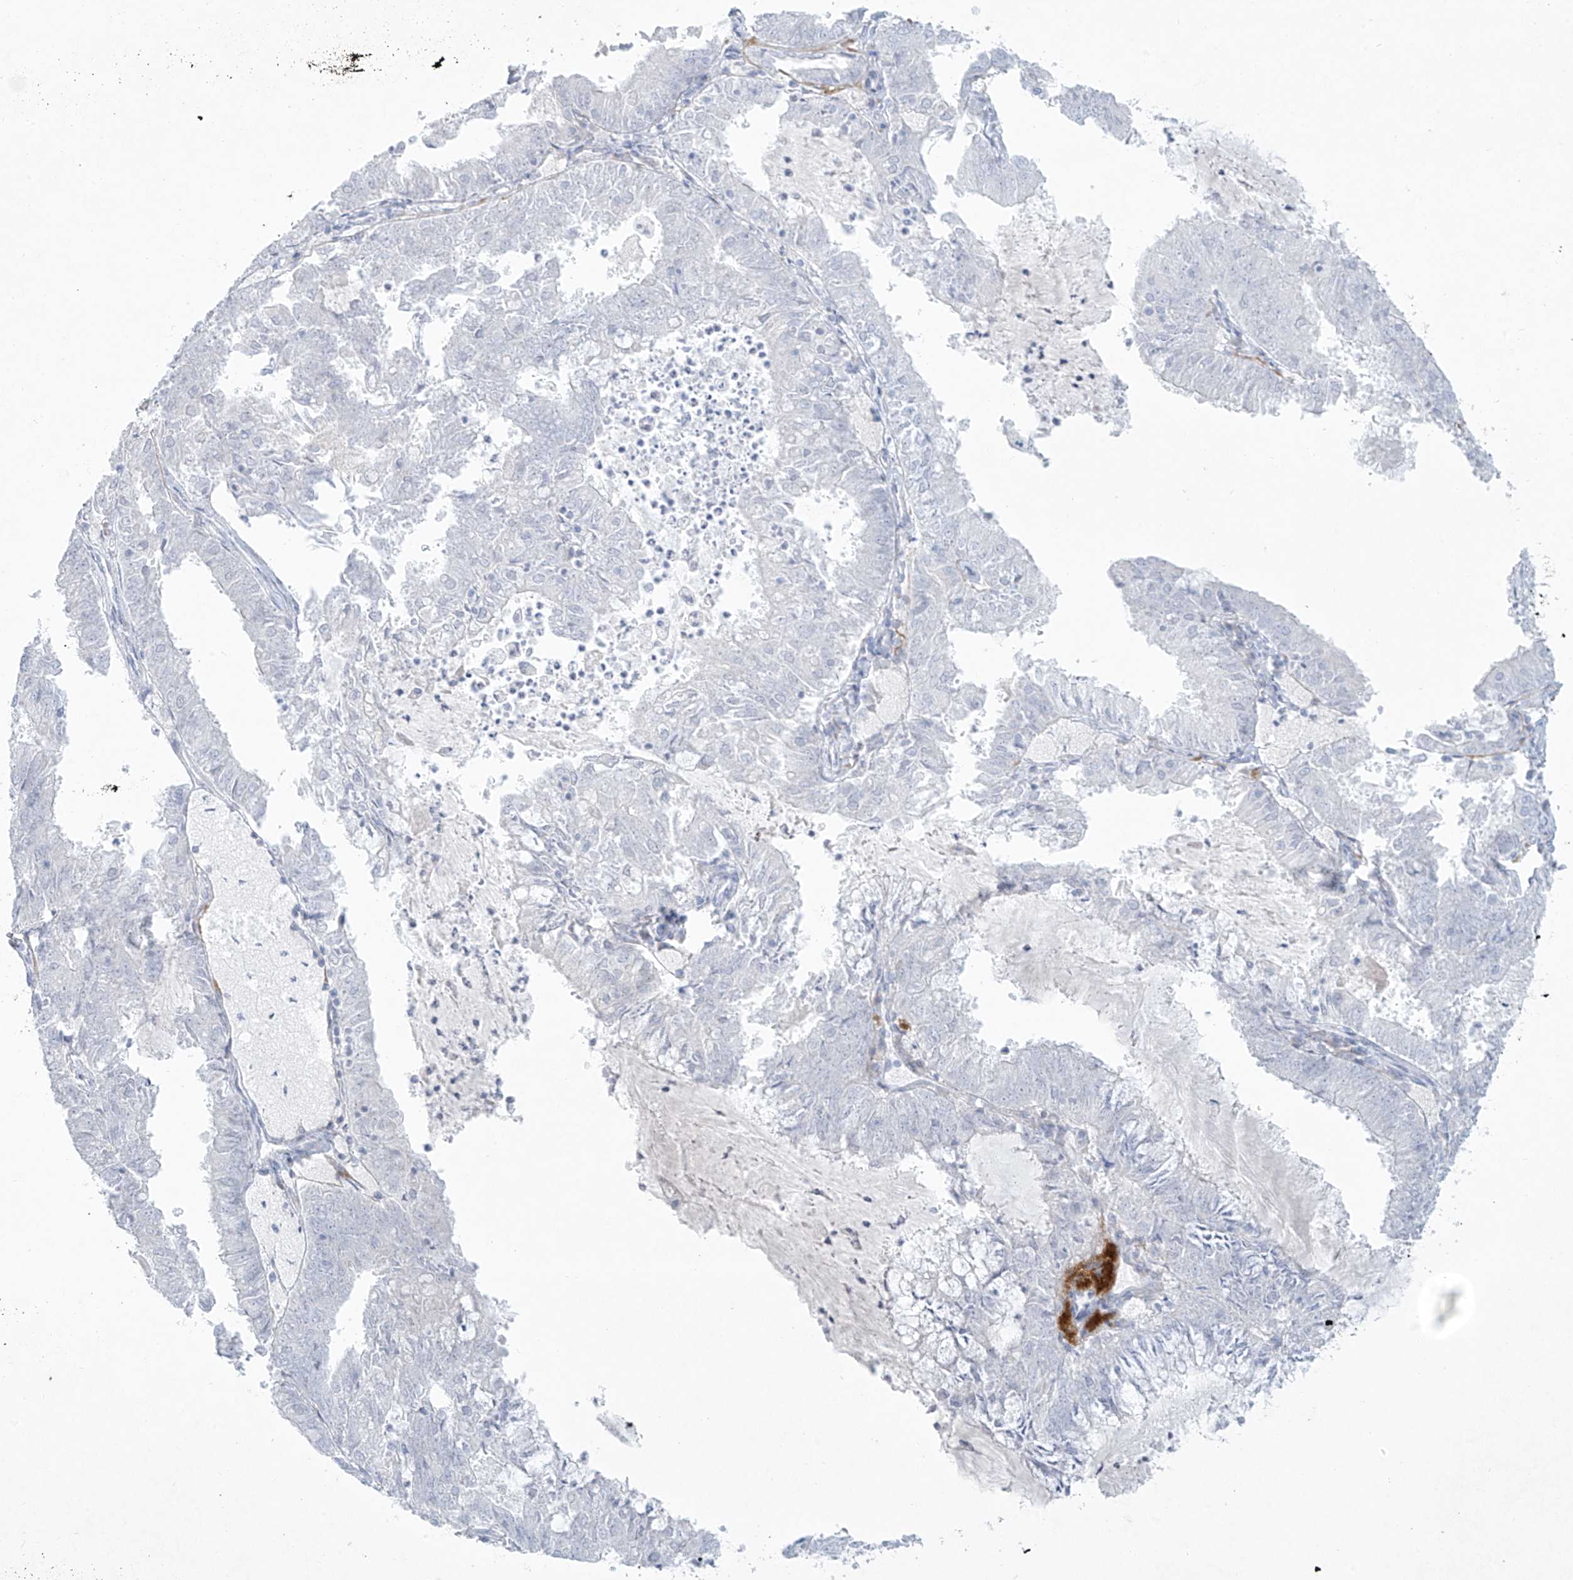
{"staining": {"intensity": "negative", "quantity": "none", "location": "none"}, "tissue": "endometrial cancer", "cell_type": "Tumor cells", "image_type": "cancer", "snomed": [{"axis": "morphology", "description": "Adenocarcinoma, NOS"}, {"axis": "topography", "description": "Endometrium"}], "caption": "High power microscopy micrograph of an immunohistochemistry (IHC) micrograph of endometrial adenocarcinoma, revealing no significant expression in tumor cells.", "gene": "PAX6", "patient": {"sex": "female", "age": 57}}